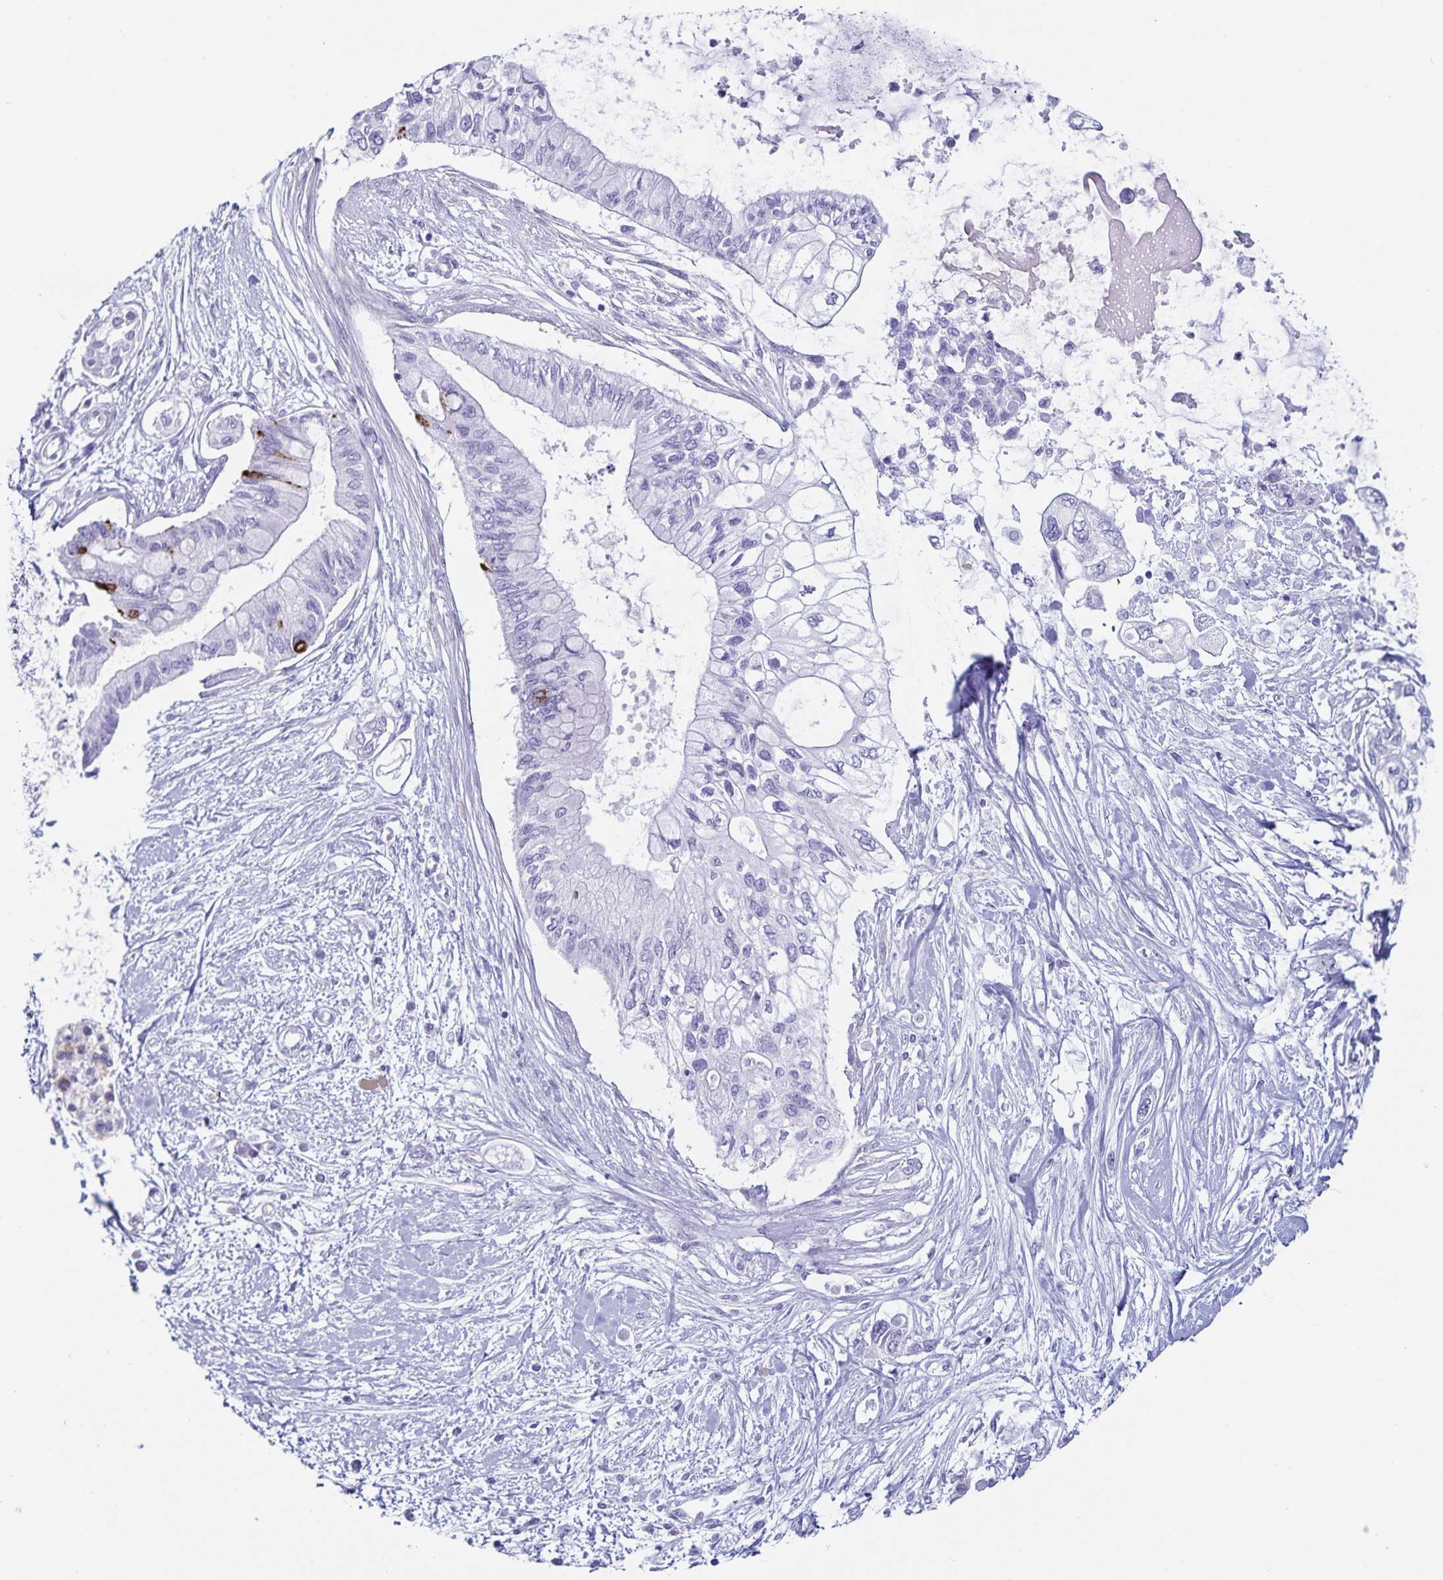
{"staining": {"intensity": "negative", "quantity": "none", "location": "none"}, "tissue": "pancreatic cancer", "cell_type": "Tumor cells", "image_type": "cancer", "snomed": [{"axis": "morphology", "description": "Adenocarcinoma, NOS"}, {"axis": "topography", "description": "Pancreas"}], "caption": "The image displays no staining of tumor cells in pancreatic adenocarcinoma.", "gene": "GPR137", "patient": {"sex": "female", "age": 77}}